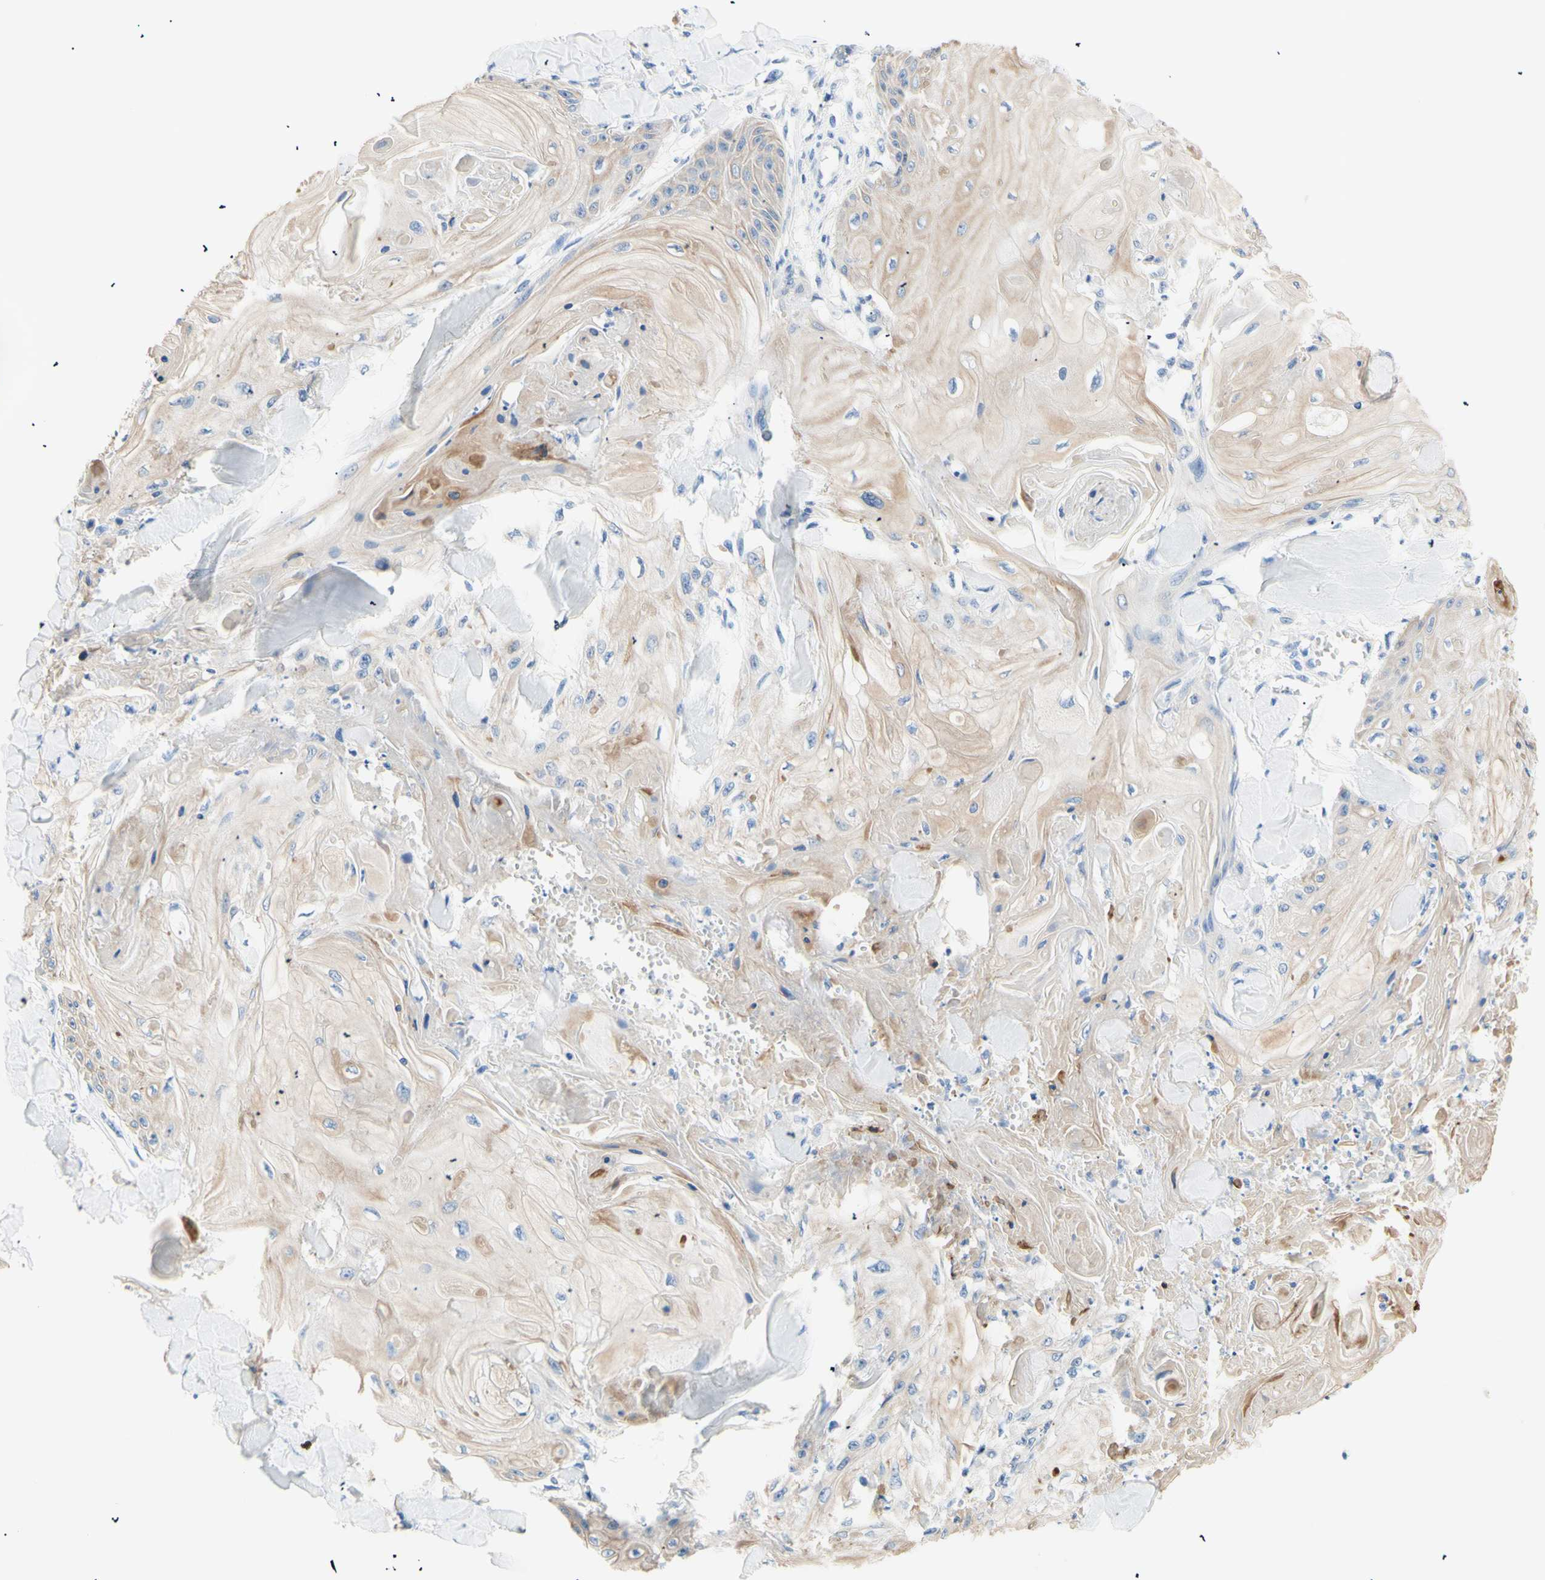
{"staining": {"intensity": "weak", "quantity": ">75%", "location": "cytoplasmic/membranous"}, "tissue": "skin cancer", "cell_type": "Tumor cells", "image_type": "cancer", "snomed": [{"axis": "morphology", "description": "Squamous cell carcinoma, NOS"}, {"axis": "topography", "description": "Skin"}], "caption": "A brown stain shows weak cytoplasmic/membranous positivity of a protein in skin cancer tumor cells.", "gene": "HPCA", "patient": {"sex": "male", "age": 74}}